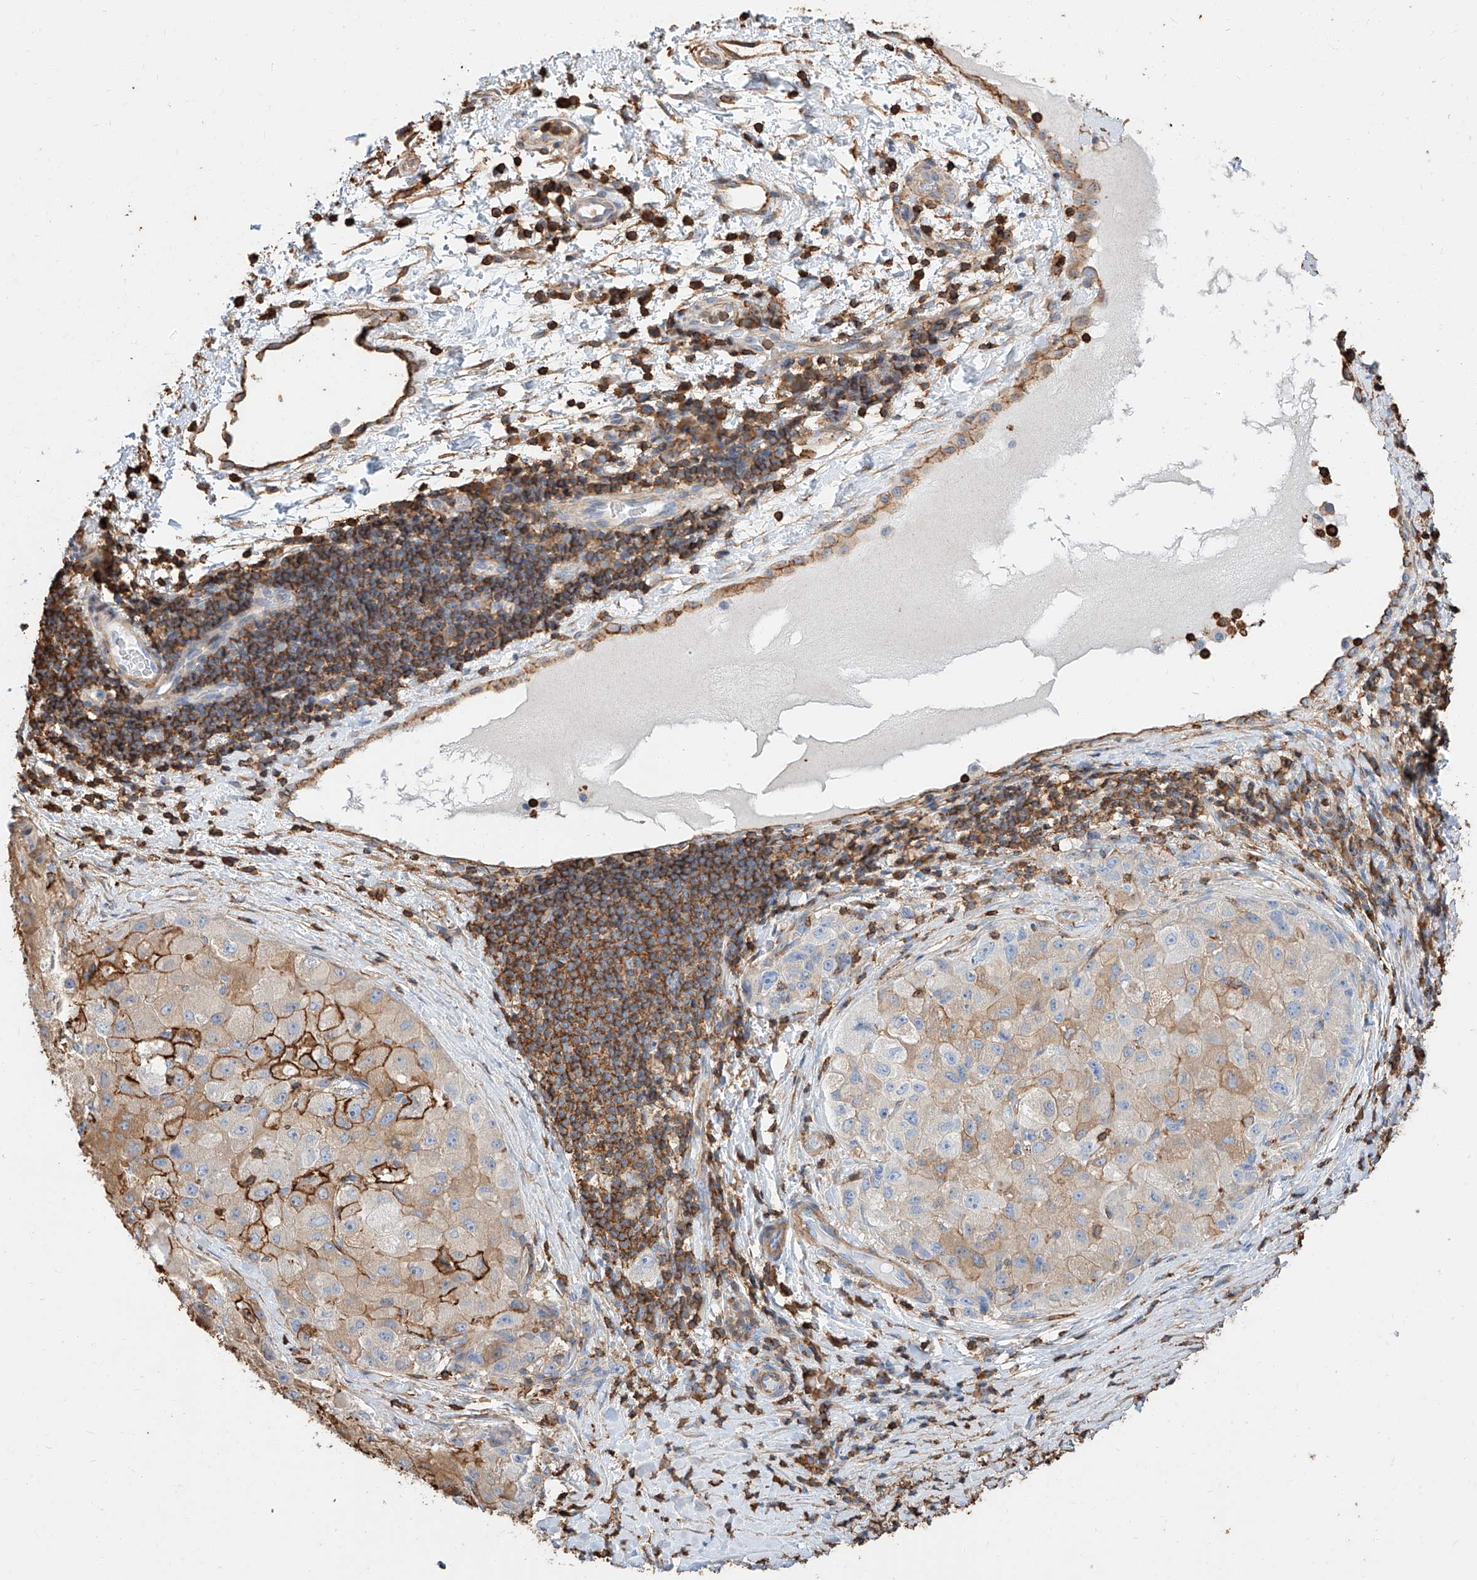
{"staining": {"intensity": "strong", "quantity": "25%-75%", "location": "cytoplasmic/membranous"}, "tissue": "liver cancer", "cell_type": "Tumor cells", "image_type": "cancer", "snomed": [{"axis": "morphology", "description": "Carcinoma, Hepatocellular, NOS"}, {"axis": "topography", "description": "Liver"}], "caption": "High-magnification brightfield microscopy of liver cancer stained with DAB (brown) and counterstained with hematoxylin (blue). tumor cells exhibit strong cytoplasmic/membranous positivity is present in approximately25%-75% of cells. Nuclei are stained in blue.", "gene": "WFS1", "patient": {"sex": "male", "age": 80}}